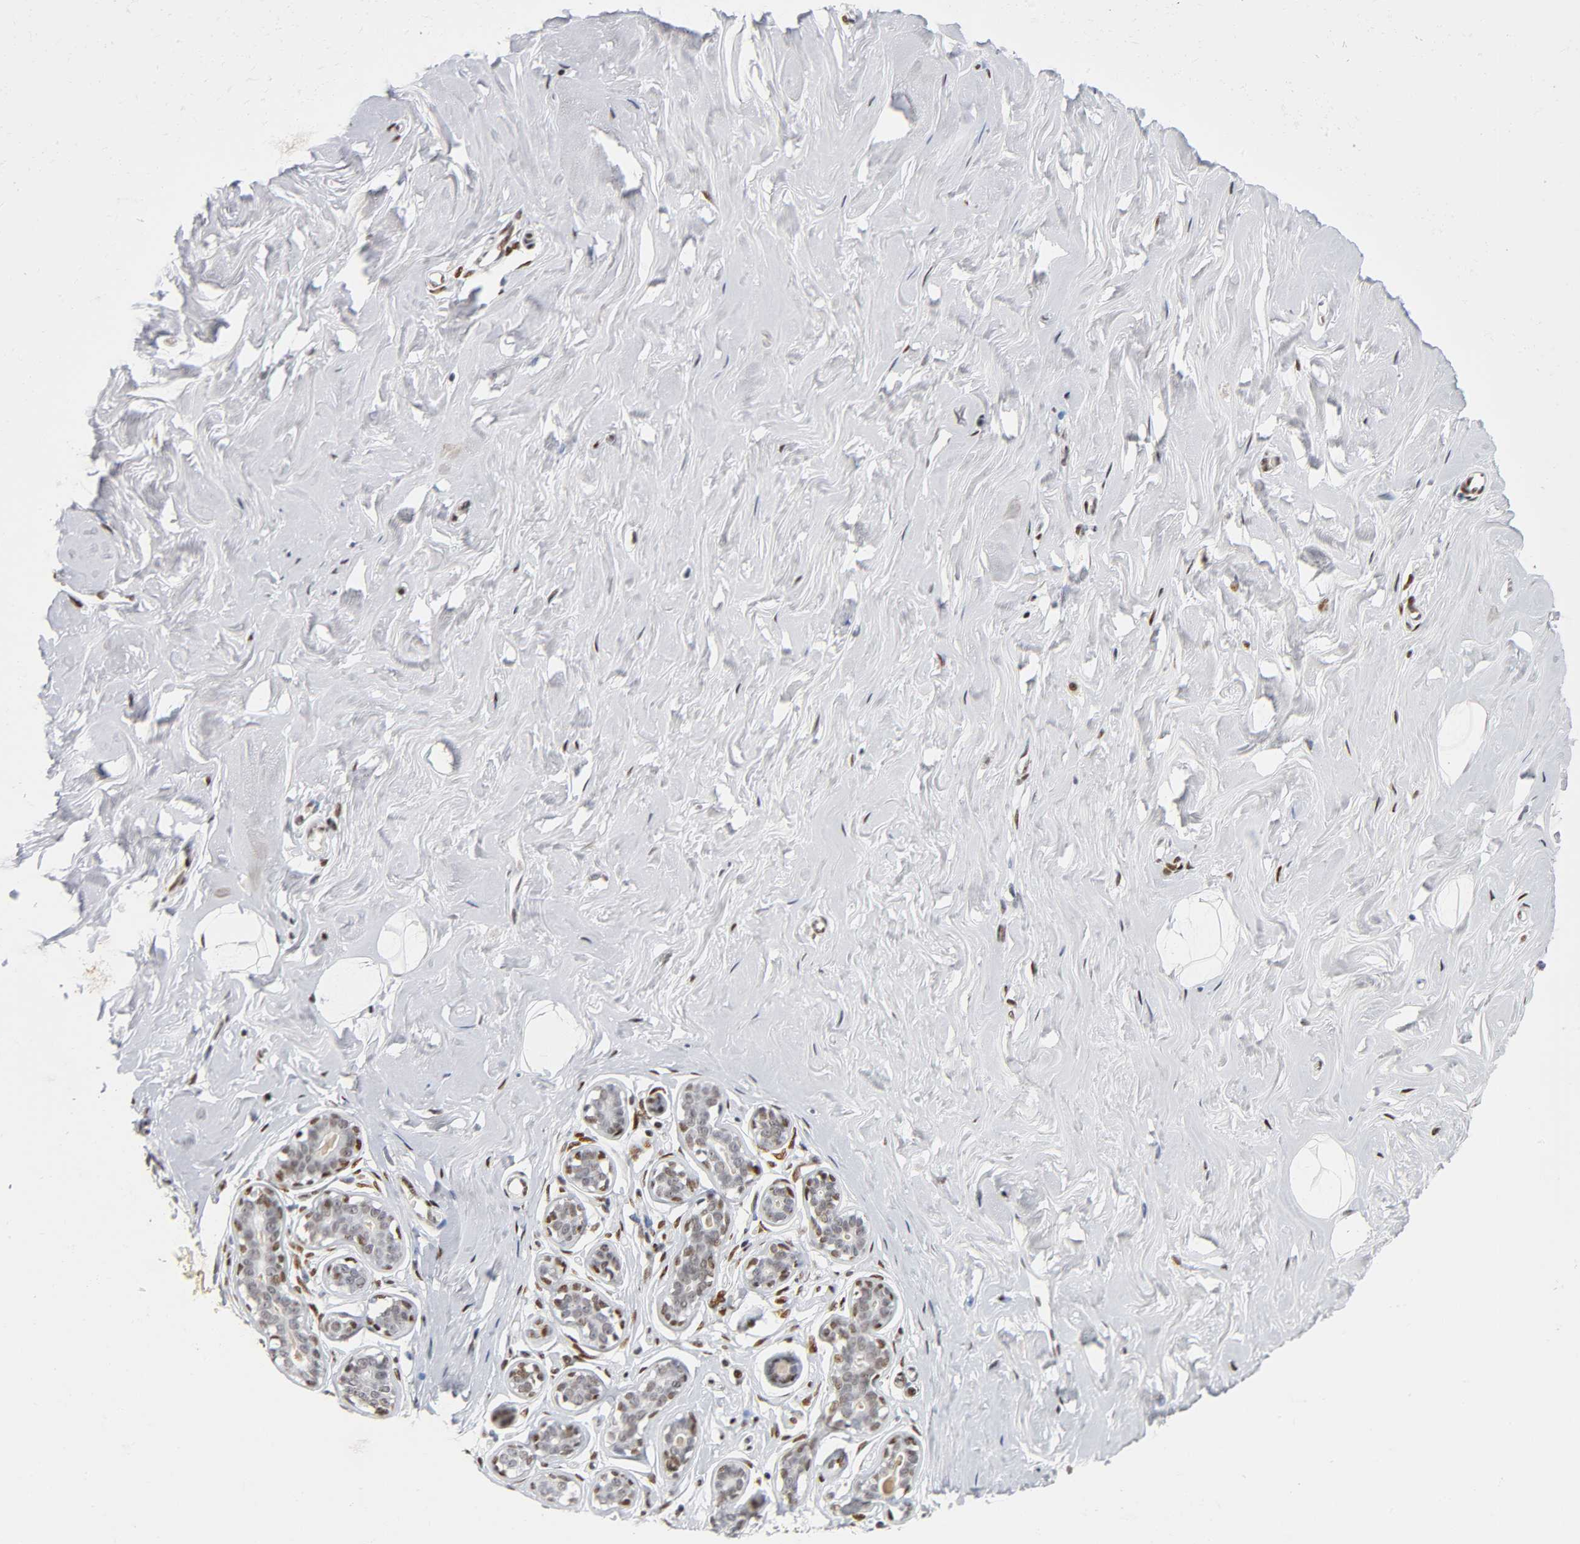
{"staining": {"intensity": "moderate", "quantity": ">75%", "location": "nuclear"}, "tissue": "breast", "cell_type": "Adipocytes", "image_type": "normal", "snomed": [{"axis": "morphology", "description": "Normal tissue, NOS"}, {"axis": "topography", "description": "Breast"}], "caption": "This photomicrograph shows IHC staining of benign human breast, with medium moderate nuclear expression in approximately >75% of adipocytes.", "gene": "SP3", "patient": {"sex": "female", "age": 23}}